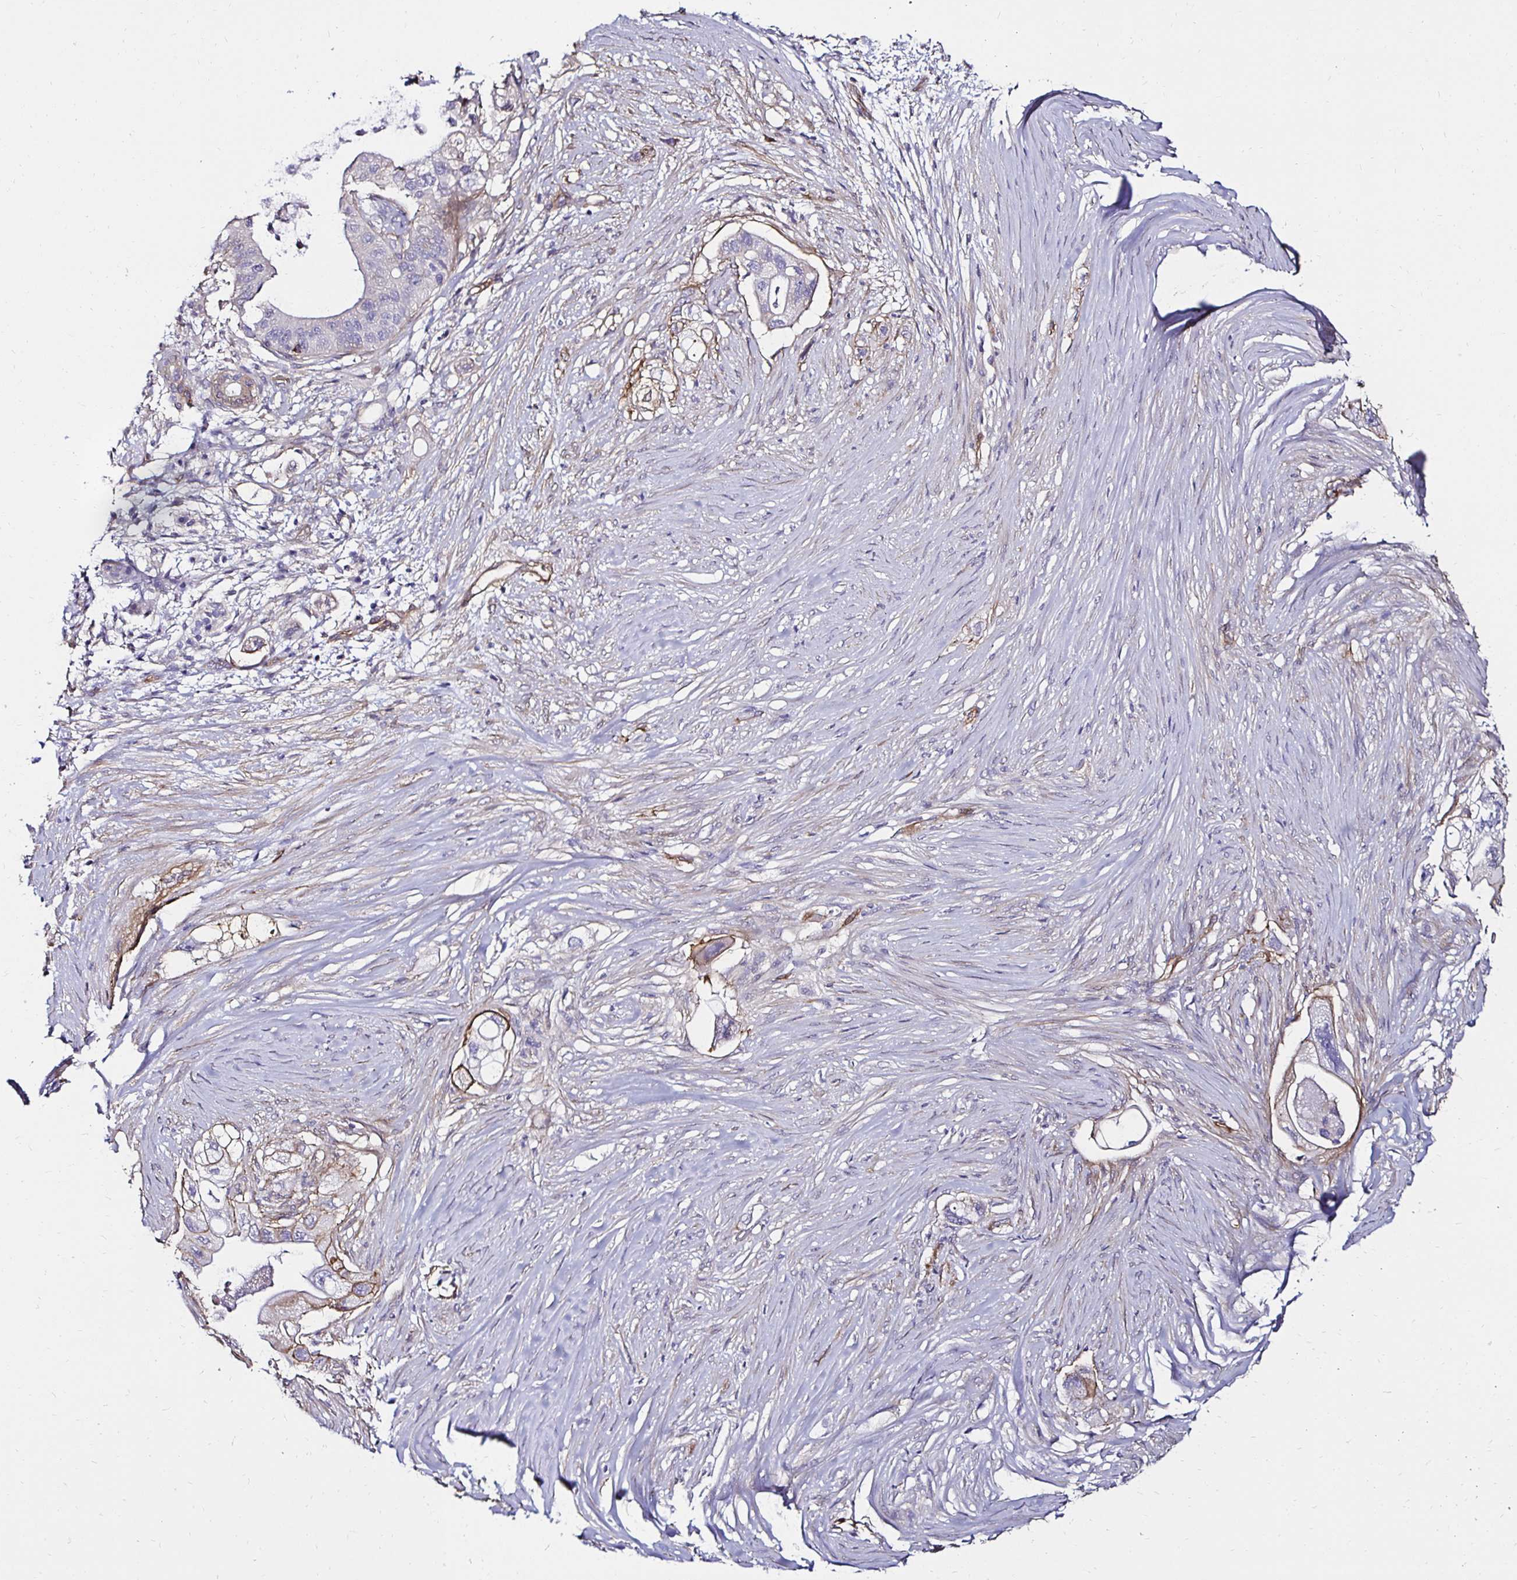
{"staining": {"intensity": "moderate", "quantity": "25%-75%", "location": "cytoplasmic/membranous"}, "tissue": "pancreatic cancer", "cell_type": "Tumor cells", "image_type": "cancer", "snomed": [{"axis": "morphology", "description": "Adenocarcinoma, NOS"}, {"axis": "topography", "description": "Pancreas"}], "caption": "Pancreatic cancer stained for a protein (brown) reveals moderate cytoplasmic/membranous positive staining in about 25%-75% of tumor cells.", "gene": "ITGB1", "patient": {"sex": "female", "age": 72}}